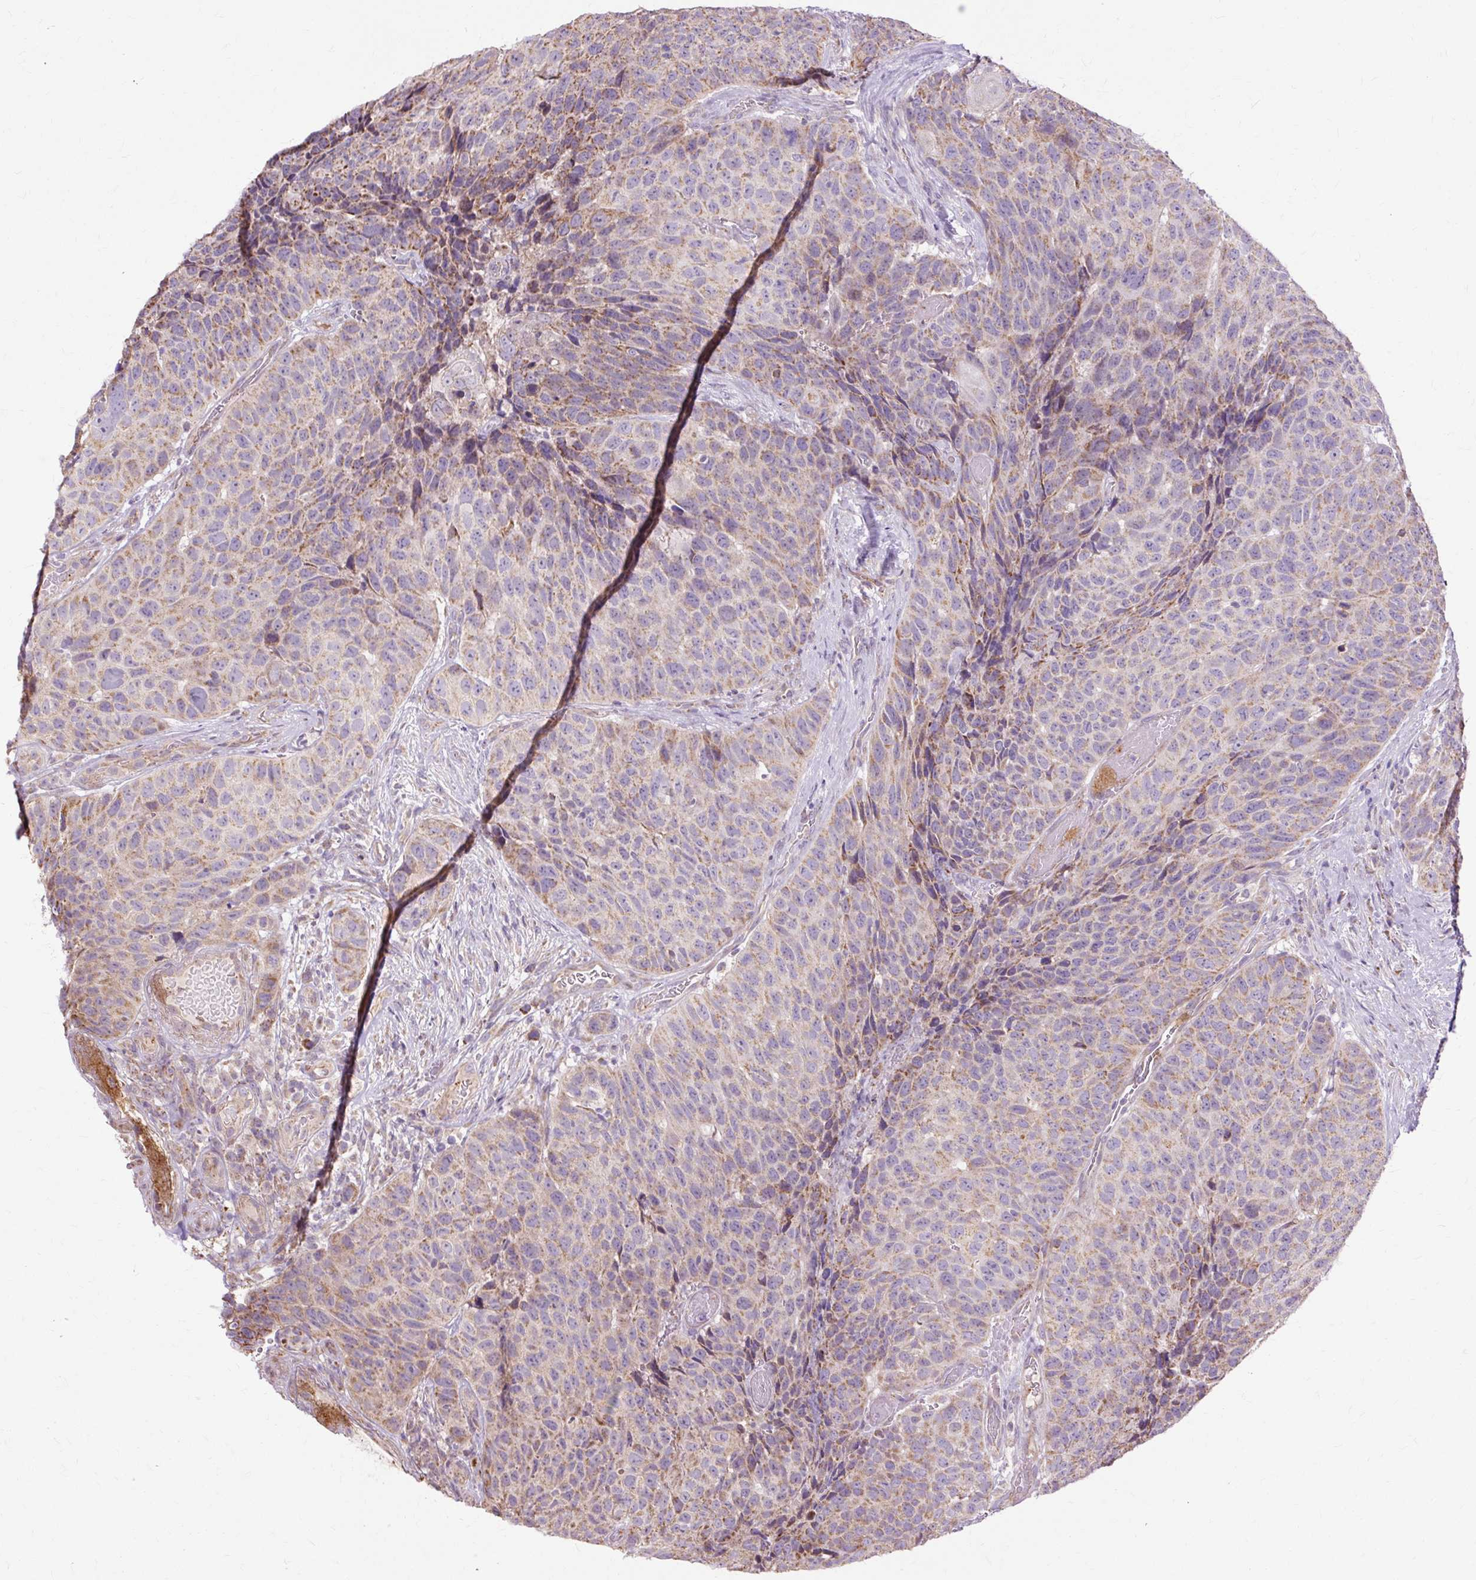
{"staining": {"intensity": "moderate", "quantity": ">75%", "location": "cytoplasmic/membranous"}, "tissue": "head and neck cancer", "cell_type": "Tumor cells", "image_type": "cancer", "snomed": [{"axis": "morphology", "description": "Squamous cell carcinoma, NOS"}, {"axis": "topography", "description": "Head-Neck"}], "caption": "IHC photomicrograph of head and neck cancer stained for a protein (brown), which shows medium levels of moderate cytoplasmic/membranous staining in about >75% of tumor cells.", "gene": "PDZD2", "patient": {"sex": "male", "age": 66}}